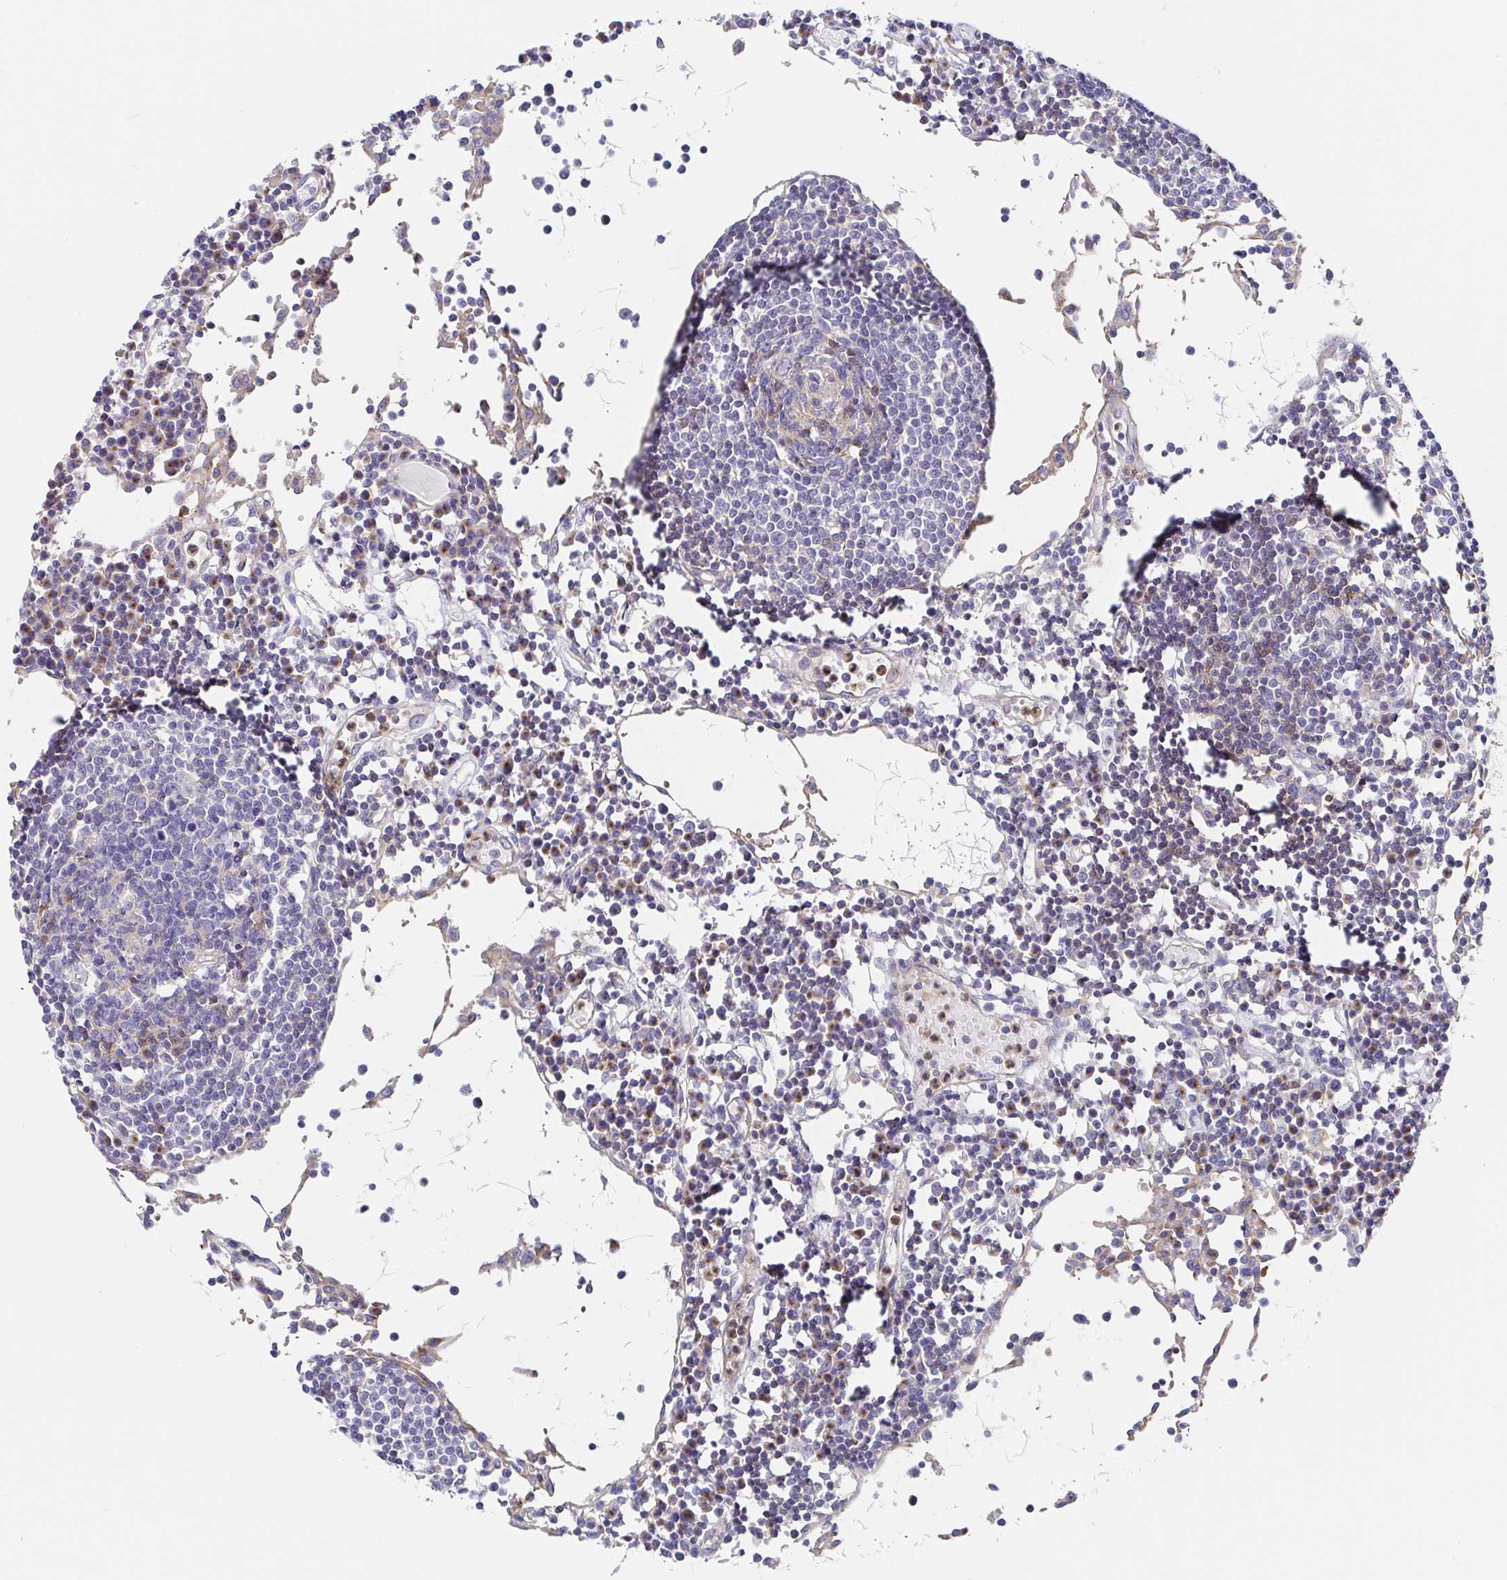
{"staining": {"intensity": "moderate", "quantity": "<25%", "location": "cytoplasmic/membranous"}, "tissue": "lymph node", "cell_type": "Germinal center cells", "image_type": "normal", "snomed": [{"axis": "morphology", "description": "Normal tissue, NOS"}, {"axis": "topography", "description": "Lymph node"}], "caption": "Immunohistochemistry (DAB) staining of benign human lymph node exhibits moderate cytoplasmic/membranous protein staining in about <25% of germinal center cells. The staining is performed using DAB brown chromogen to label protein expression. The nuclei are counter-stained blue using hematoxylin.", "gene": "GOLGA1", "patient": {"sex": "female", "age": 78}}